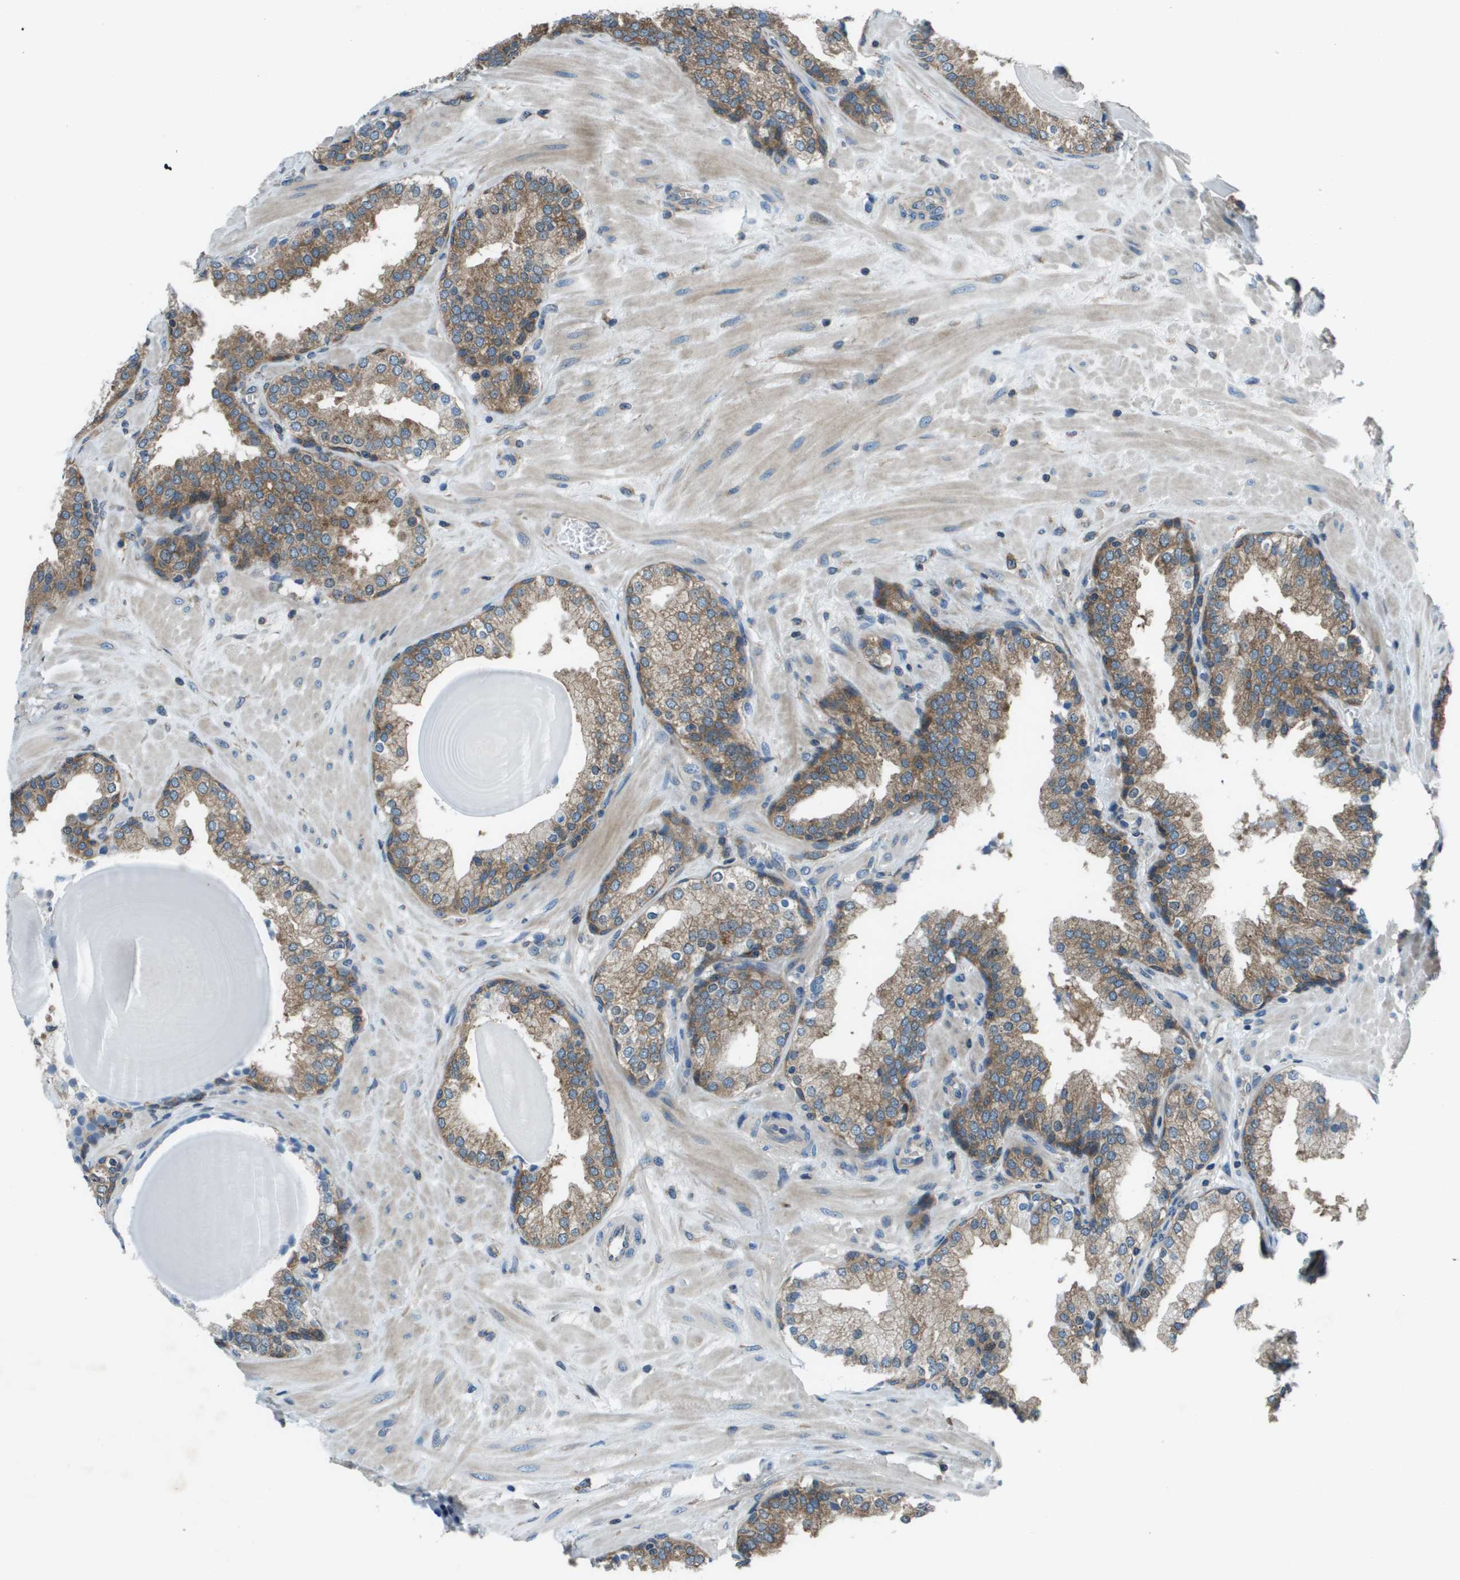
{"staining": {"intensity": "weak", "quantity": ">75%", "location": "cytoplasmic/membranous"}, "tissue": "prostate", "cell_type": "Glandular cells", "image_type": "normal", "snomed": [{"axis": "morphology", "description": "Normal tissue, NOS"}, {"axis": "topography", "description": "Prostate"}], "caption": "A low amount of weak cytoplasmic/membranous positivity is appreciated in about >75% of glandular cells in normal prostate. (brown staining indicates protein expression, while blue staining denotes nuclei).", "gene": "ARFGAP2", "patient": {"sex": "male", "age": 51}}